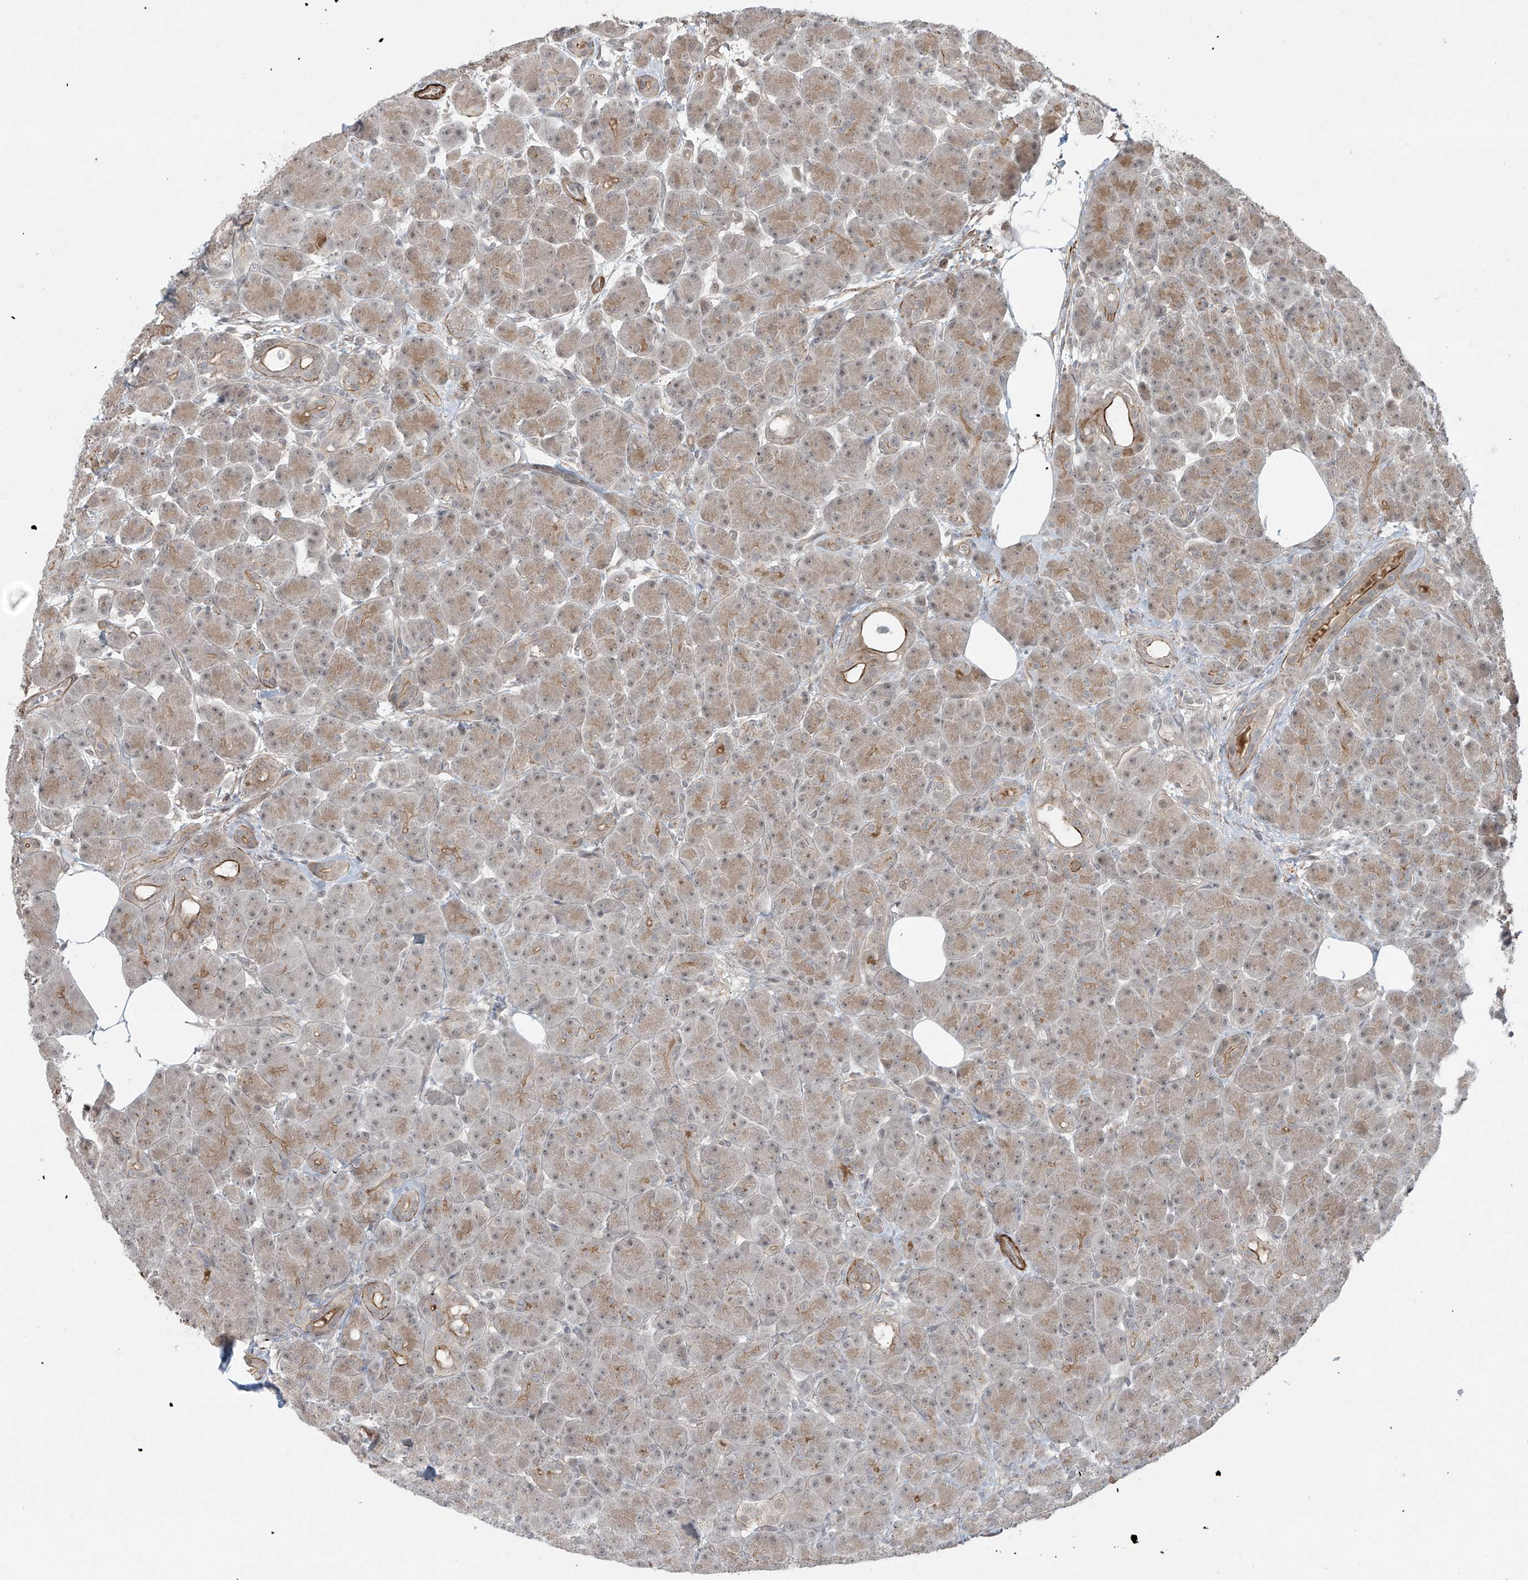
{"staining": {"intensity": "moderate", "quantity": "25%-75%", "location": "cytoplasmic/membranous"}, "tissue": "pancreas", "cell_type": "Exocrine glandular cells", "image_type": "normal", "snomed": [{"axis": "morphology", "description": "Normal tissue, NOS"}, {"axis": "topography", "description": "Pancreas"}], "caption": "Immunohistochemical staining of benign human pancreas displays moderate cytoplasmic/membranous protein staining in about 25%-75% of exocrine glandular cells.", "gene": "RASGEF1A", "patient": {"sex": "male", "age": 63}}